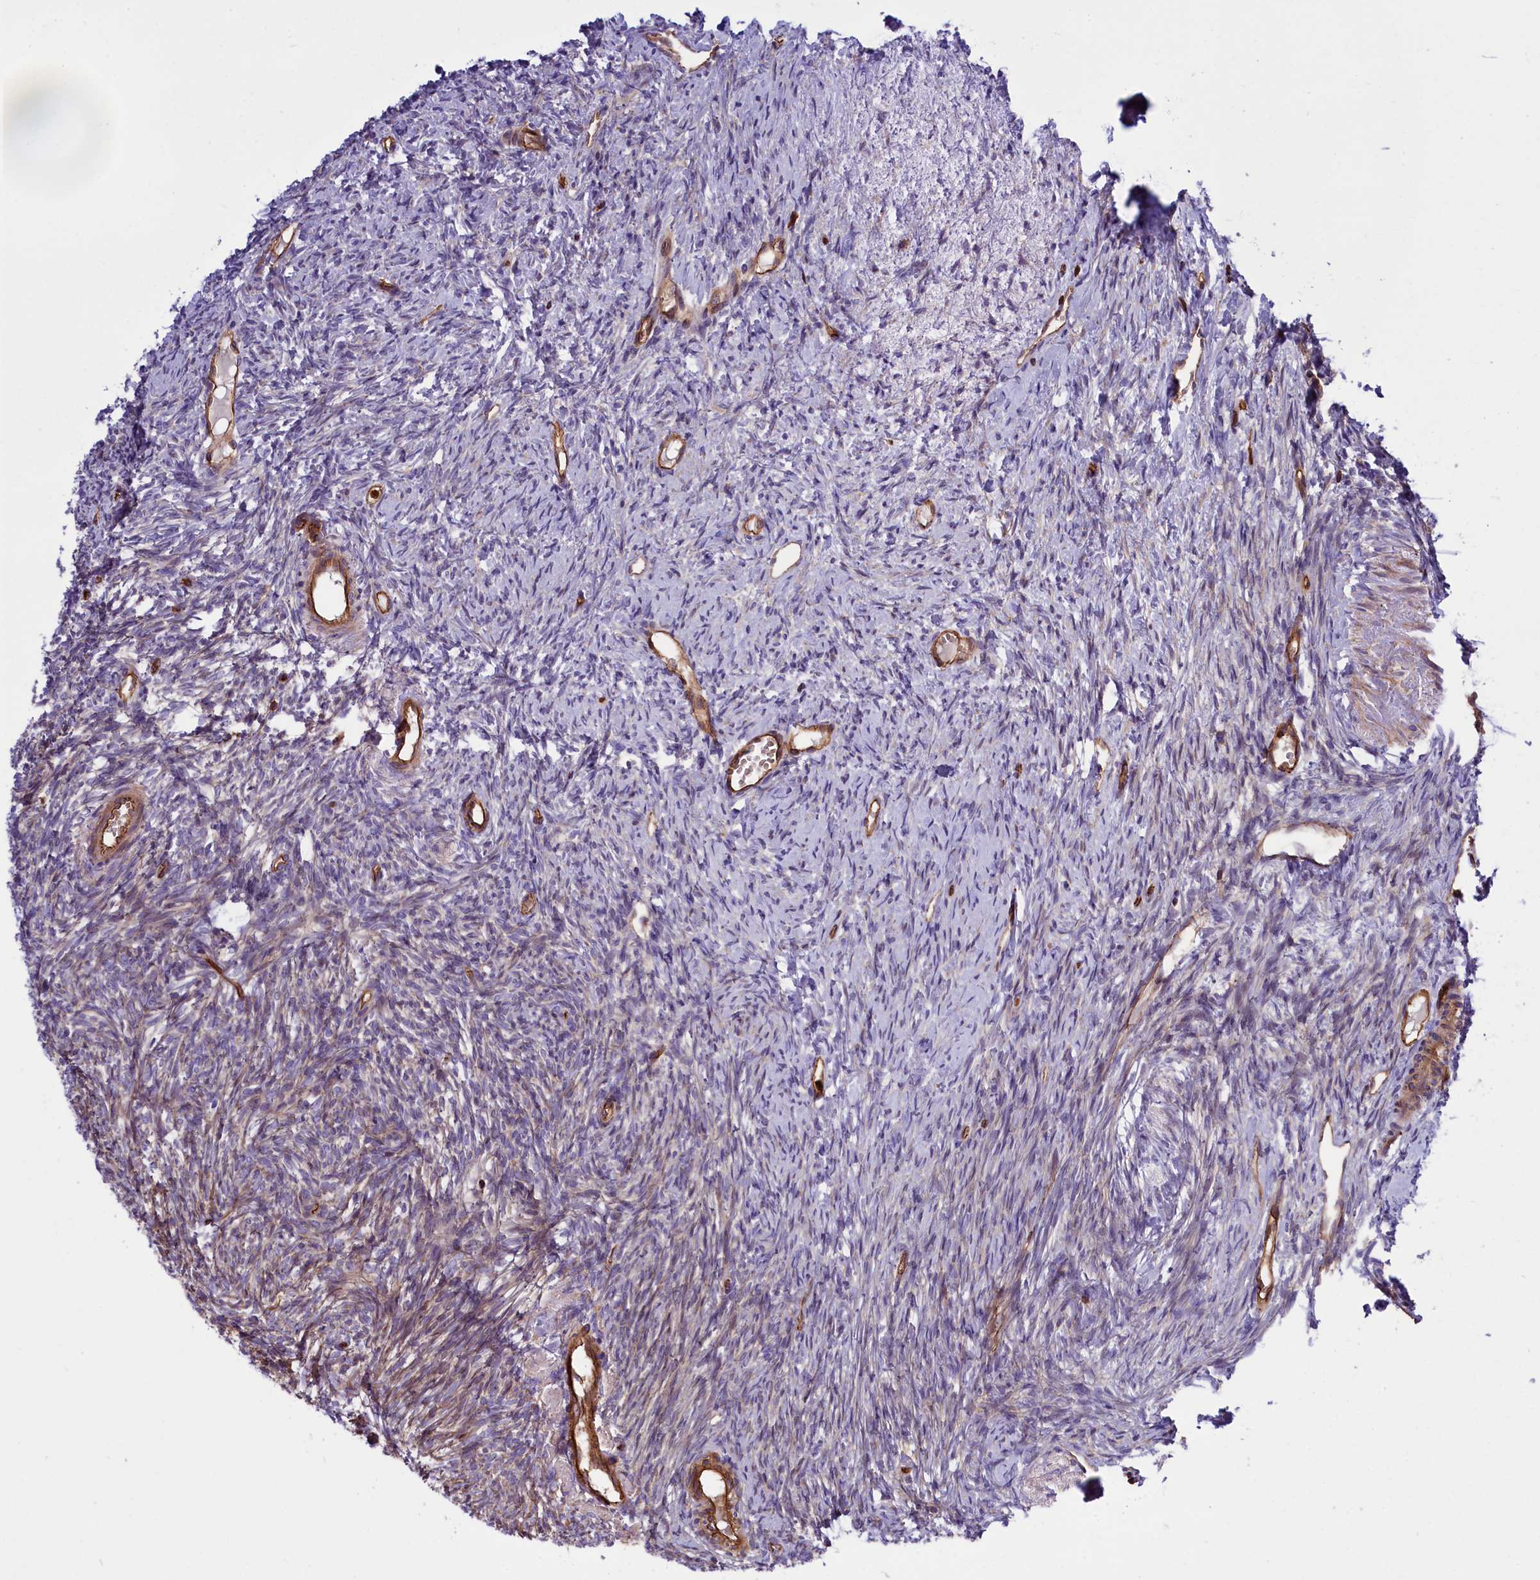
{"staining": {"intensity": "moderate", "quantity": ">75%", "location": "cytoplasmic/membranous"}, "tissue": "ovary", "cell_type": "Follicle cells", "image_type": "normal", "snomed": [{"axis": "morphology", "description": "Normal tissue, NOS"}, {"axis": "topography", "description": "Ovary"}], "caption": "Immunohistochemical staining of unremarkable ovary demonstrates >75% levels of moderate cytoplasmic/membranous protein expression in about >75% of follicle cells. The protein is stained brown, and the nuclei are stained in blue (DAB (3,3'-diaminobenzidine) IHC with brightfield microscopy, high magnification).", "gene": "CD99L2", "patient": {"sex": "female", "age": 51}}